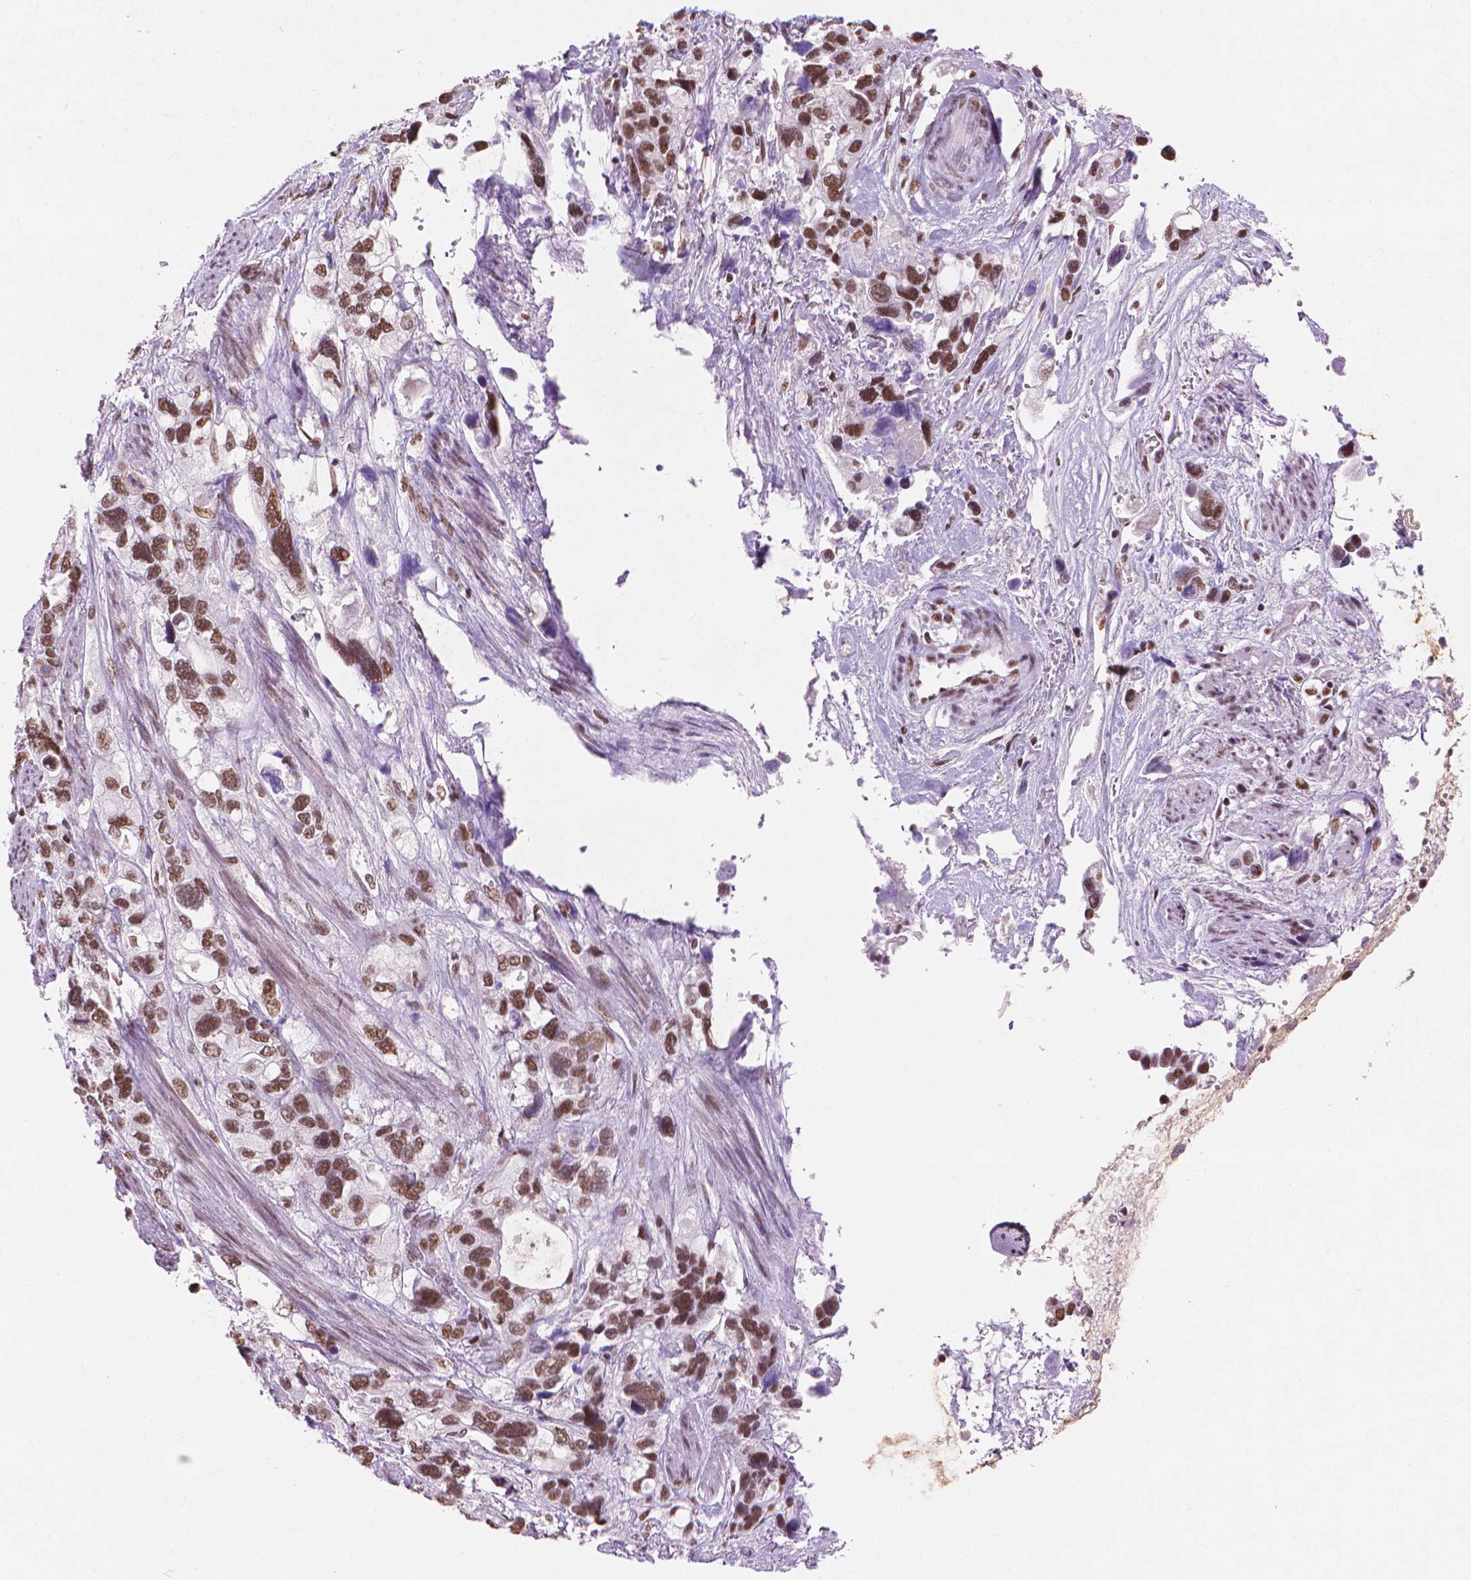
{"staining": {"intensity": "moderate", "quantity": ">75%", "location": "nuclear"}, "tissue": "stomach cancer", "cell_type": "Tumor cells", "image_type": "cancer", "snomed": [{"axis": "morphology", "description": "Adenocarcinoma, NOS"}, {"axis": "topography", "description": "Stomach, upper"}], "caption": "Moderate nuclear protein expression is identified in approximately >75% of tumor cells in adenocarcinoma (stomach).", "gene": "RPA4", "patient": {"sex": "female", "age": 81}}